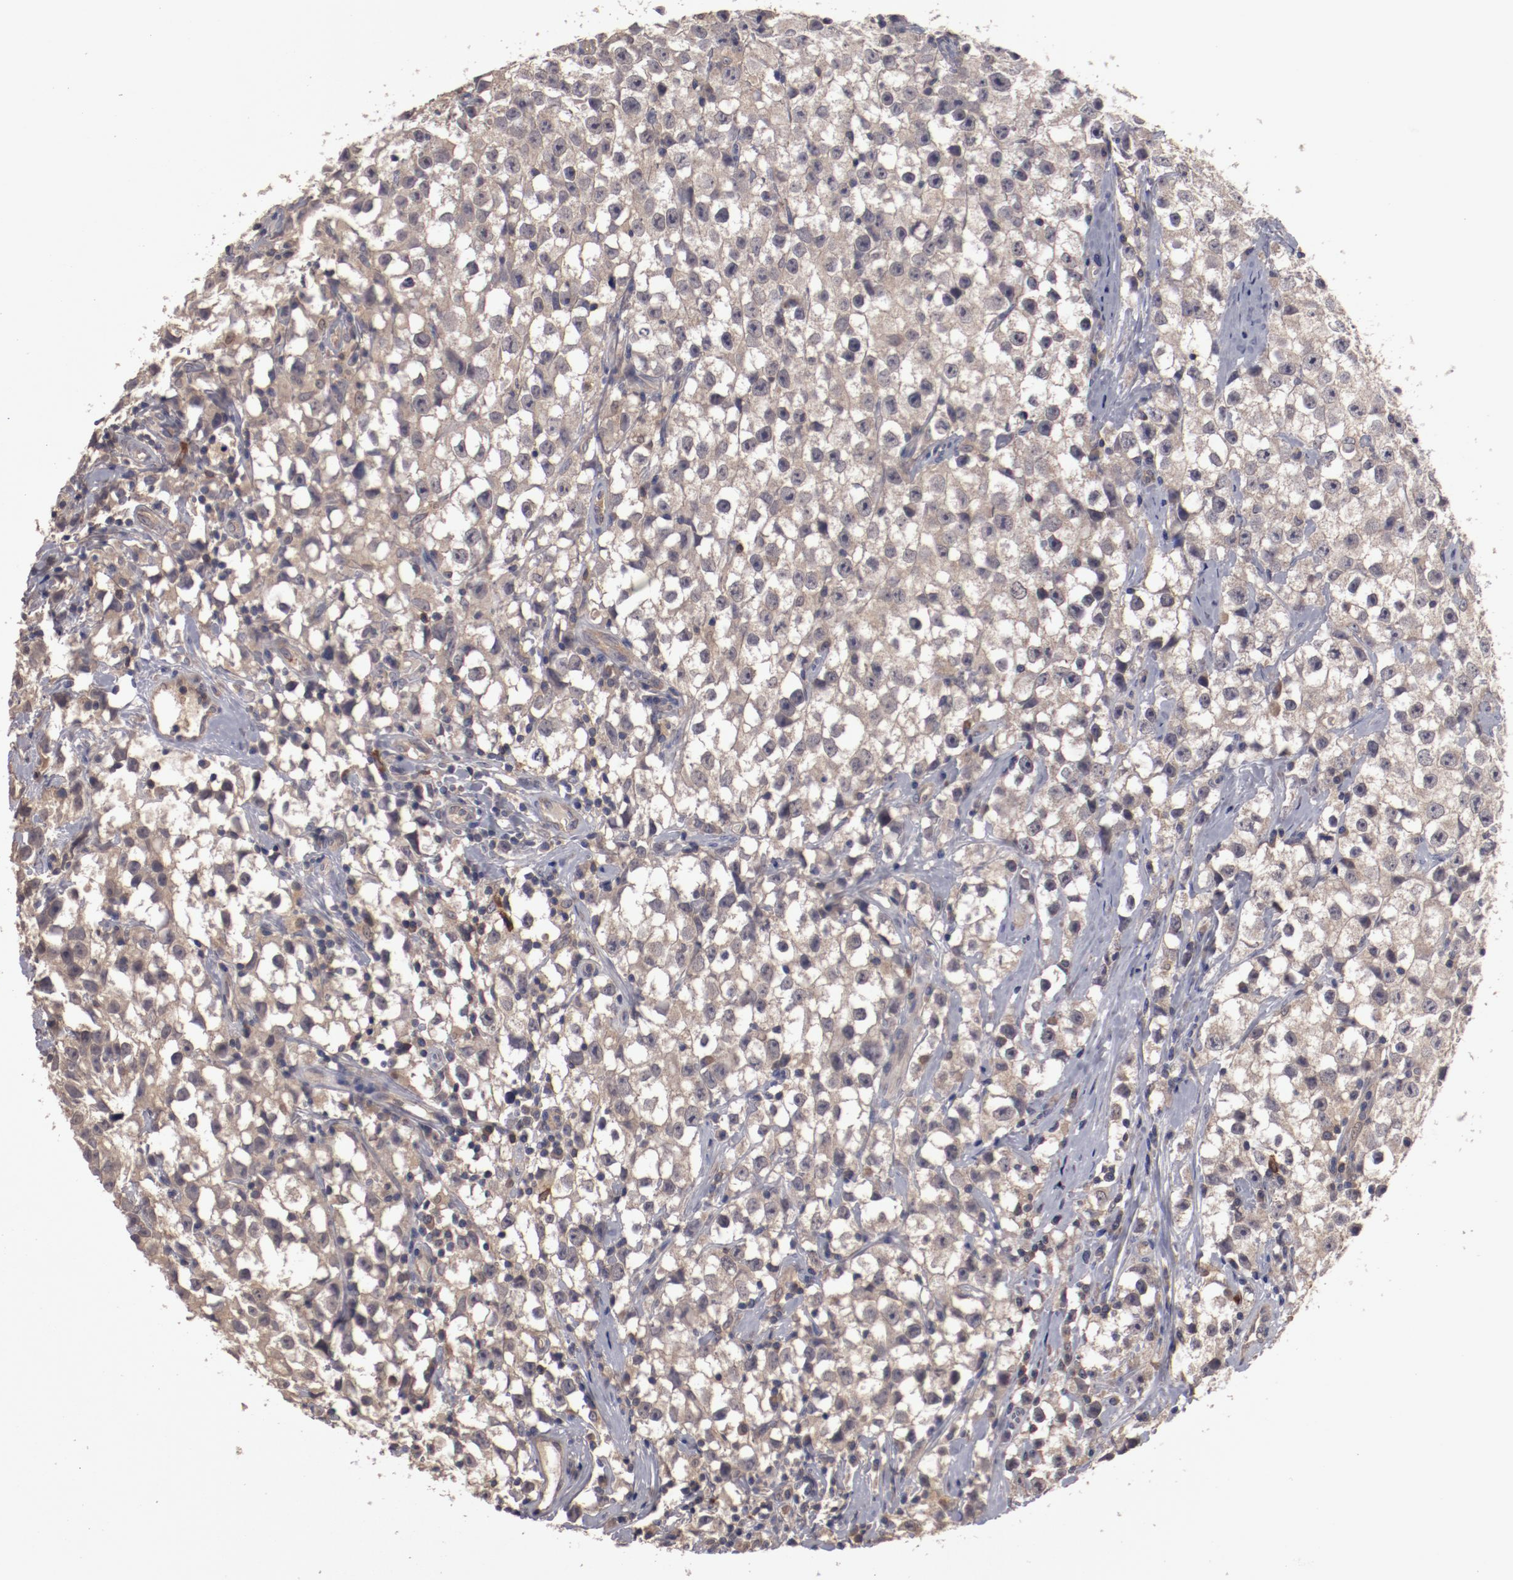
{"staining": {"intensity": "moderate", "quantity": ">75%", "location": "cytoplasmic/membranous"}, "tissue": "testis cancer", "cell_type": "Tumor cells", "image_type": "cancer", "snomed": [{"axis": "morphology", "description": "Seminoma, NOS"}, {"axis": "topography", "description": "Testis"}], "caption": "Immunohistochemistry of testis cancer demonstrates medium levels of moderate cytoplasmic/membranous expression in about >75% of tumor cells.", "gene": "LRRC75B", "patient": {"sex": "male", "age": 35}}